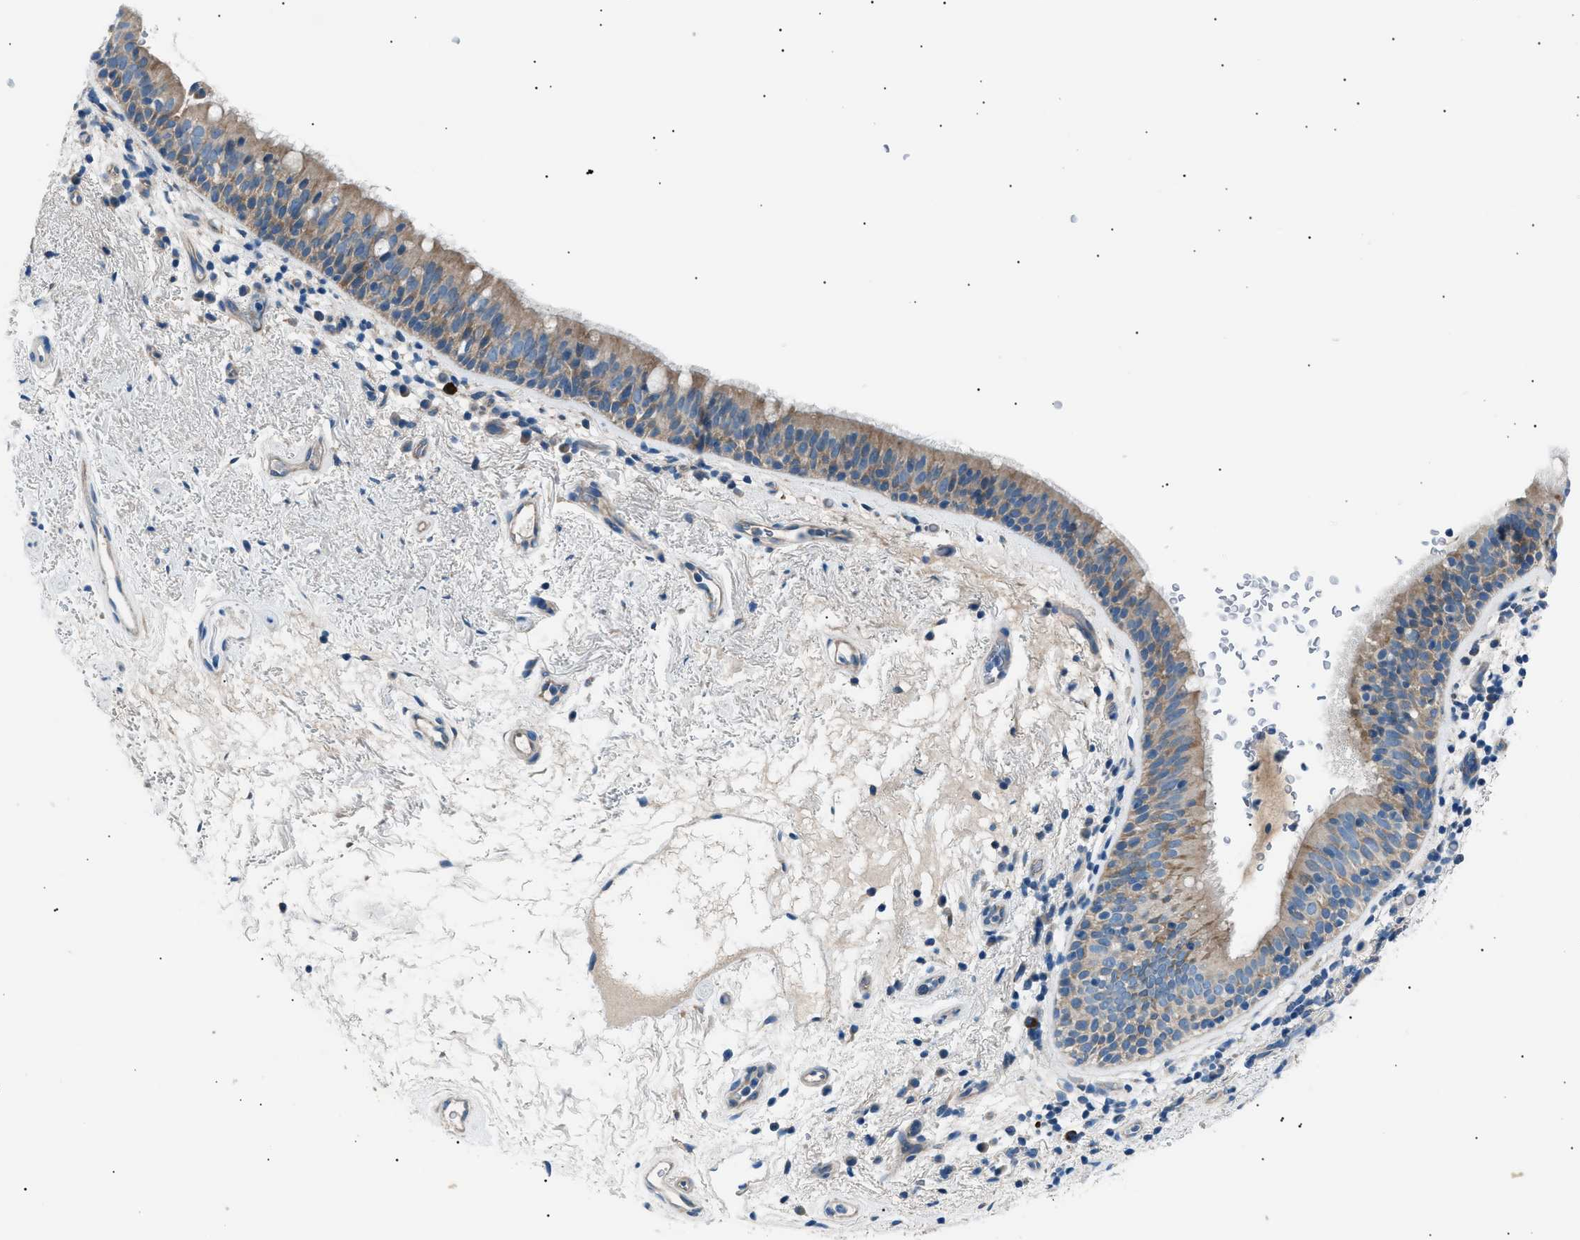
{"staining": {"intensity": "moderate", "quantity": "25%-75%", "location": "cytoplasmic/membranous"}, "tissue": "bronchus", "cell_type": "Respiratory epithelial cells", "image_type": "normal", "snomed": [{"axis": "morphology", "description": "Normal tissue, NOS"}, {"axis": "morphology", "description": "Inflammation, NOS"}, {"axis": "topography", "description": "Cartilage tissue"}, {"axis": "topography", "description": "Bronchus"}], "caption": "Benign bronchus demonstrates moderate cytoplasmic/membranous staining in approximately 25%-75% of respiratory epithelial cells, visualized by immunohistochemistry. The staining is performed using DAB (3,3'-diaminobenzidine) brown chromogen to label protein expression. The nuclei are counter-stained blue using hematoxylin.", "gene": "LRRC37B", "patient": {"sex": "male", "age": 77}}